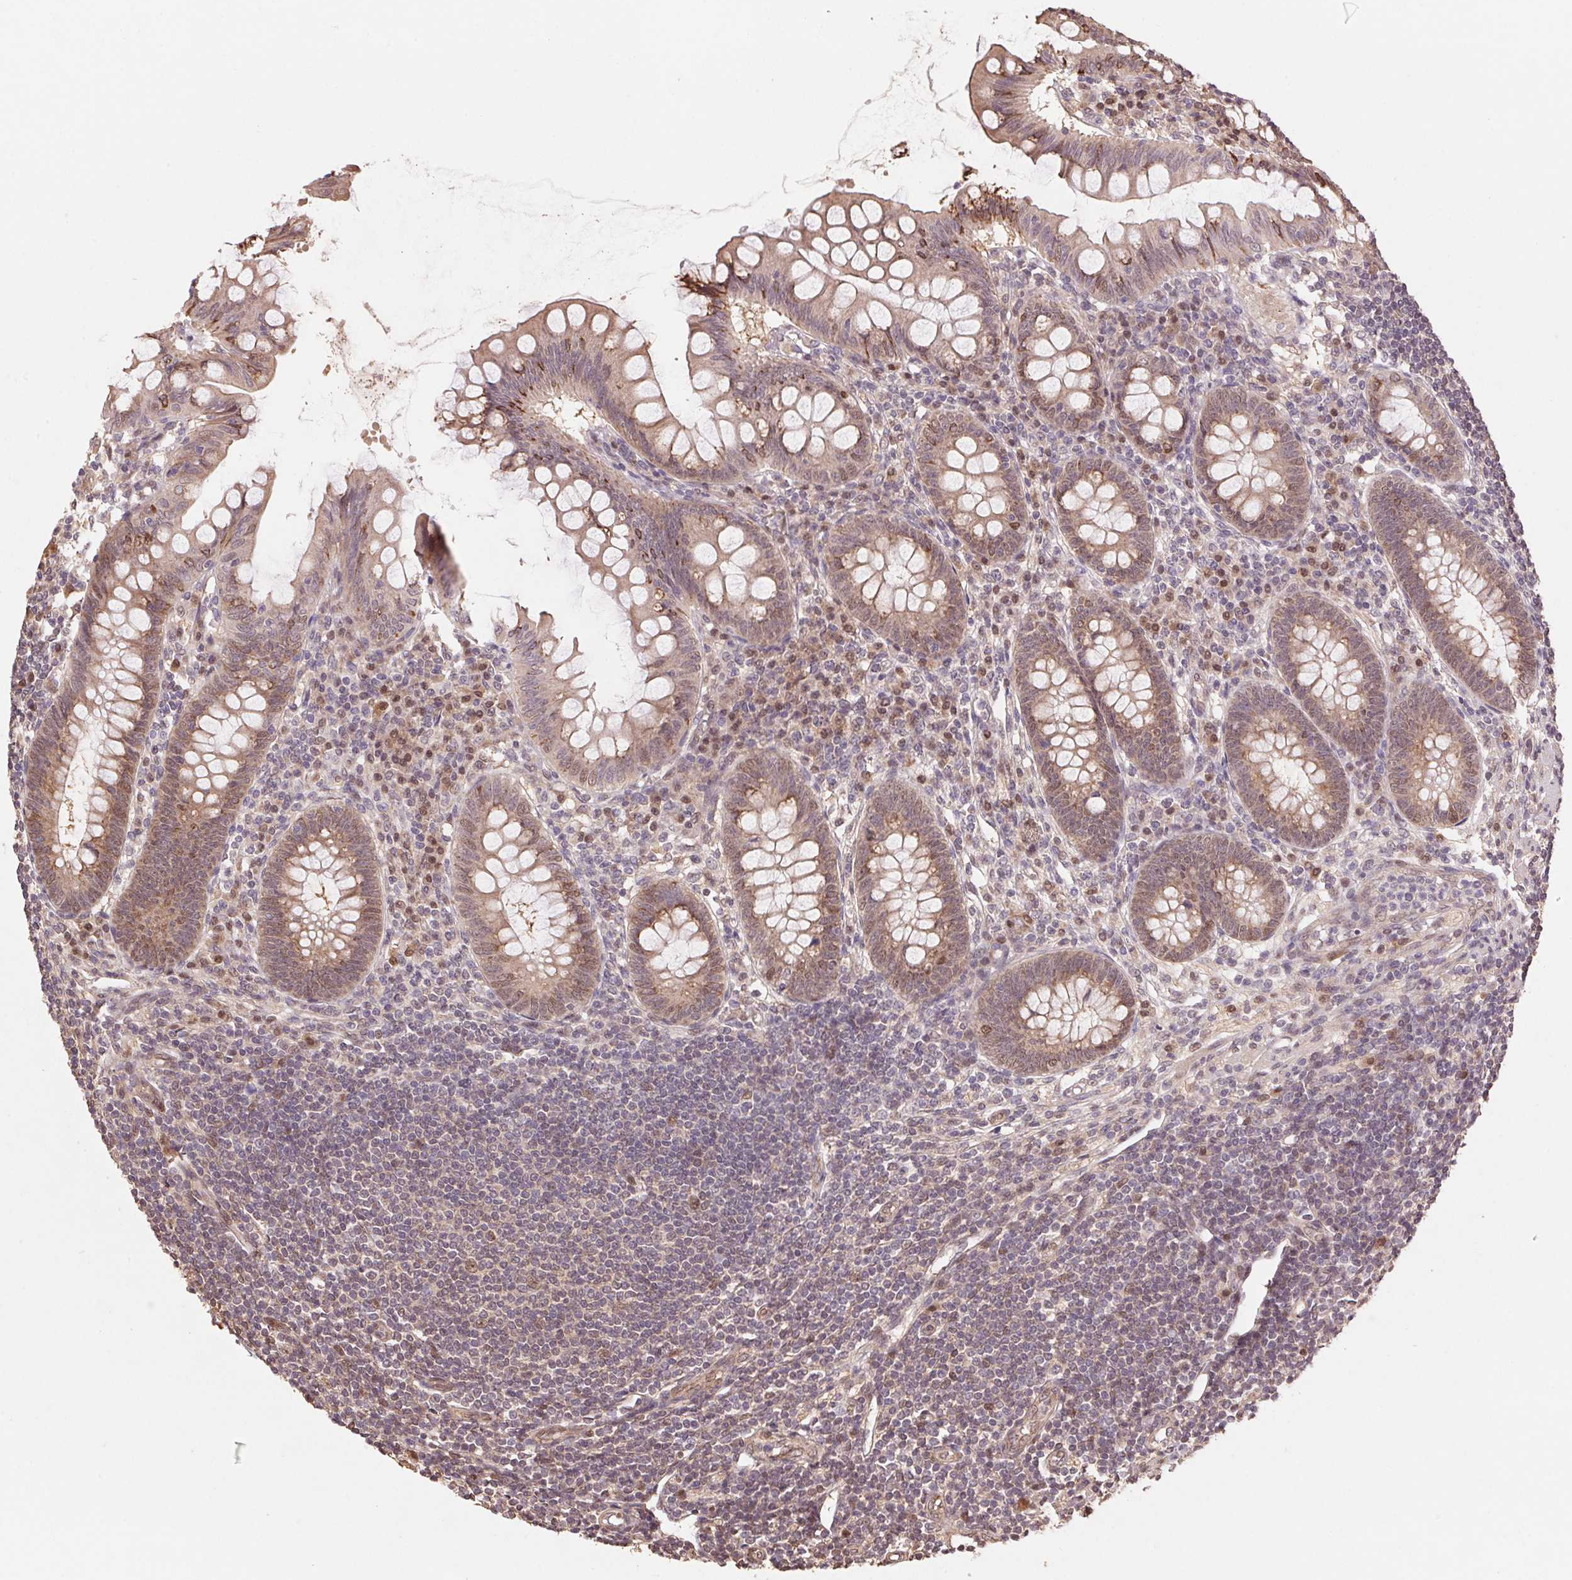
{"staining": {"intensity": "moderate", "quantity": ">75%", "location": "cytoplasmic/membranous,nuclear"}, "tissue": "appendix", "cell_type": "Glandular cells", "image_type": "normal", "snomed": [{"axis": "morphology", "description": "Normal tissue, NOS"}, {"axis": "topography", "description": "Appendix"}], "caption": "Human appendix stained with a brown dye exhibits moderate cytoplasmic/membranous,nuclear positive positivity in approximately >75% of glandular cells.", "gene": "CUTA", "patient": {"sex": "female", "age": 57}}